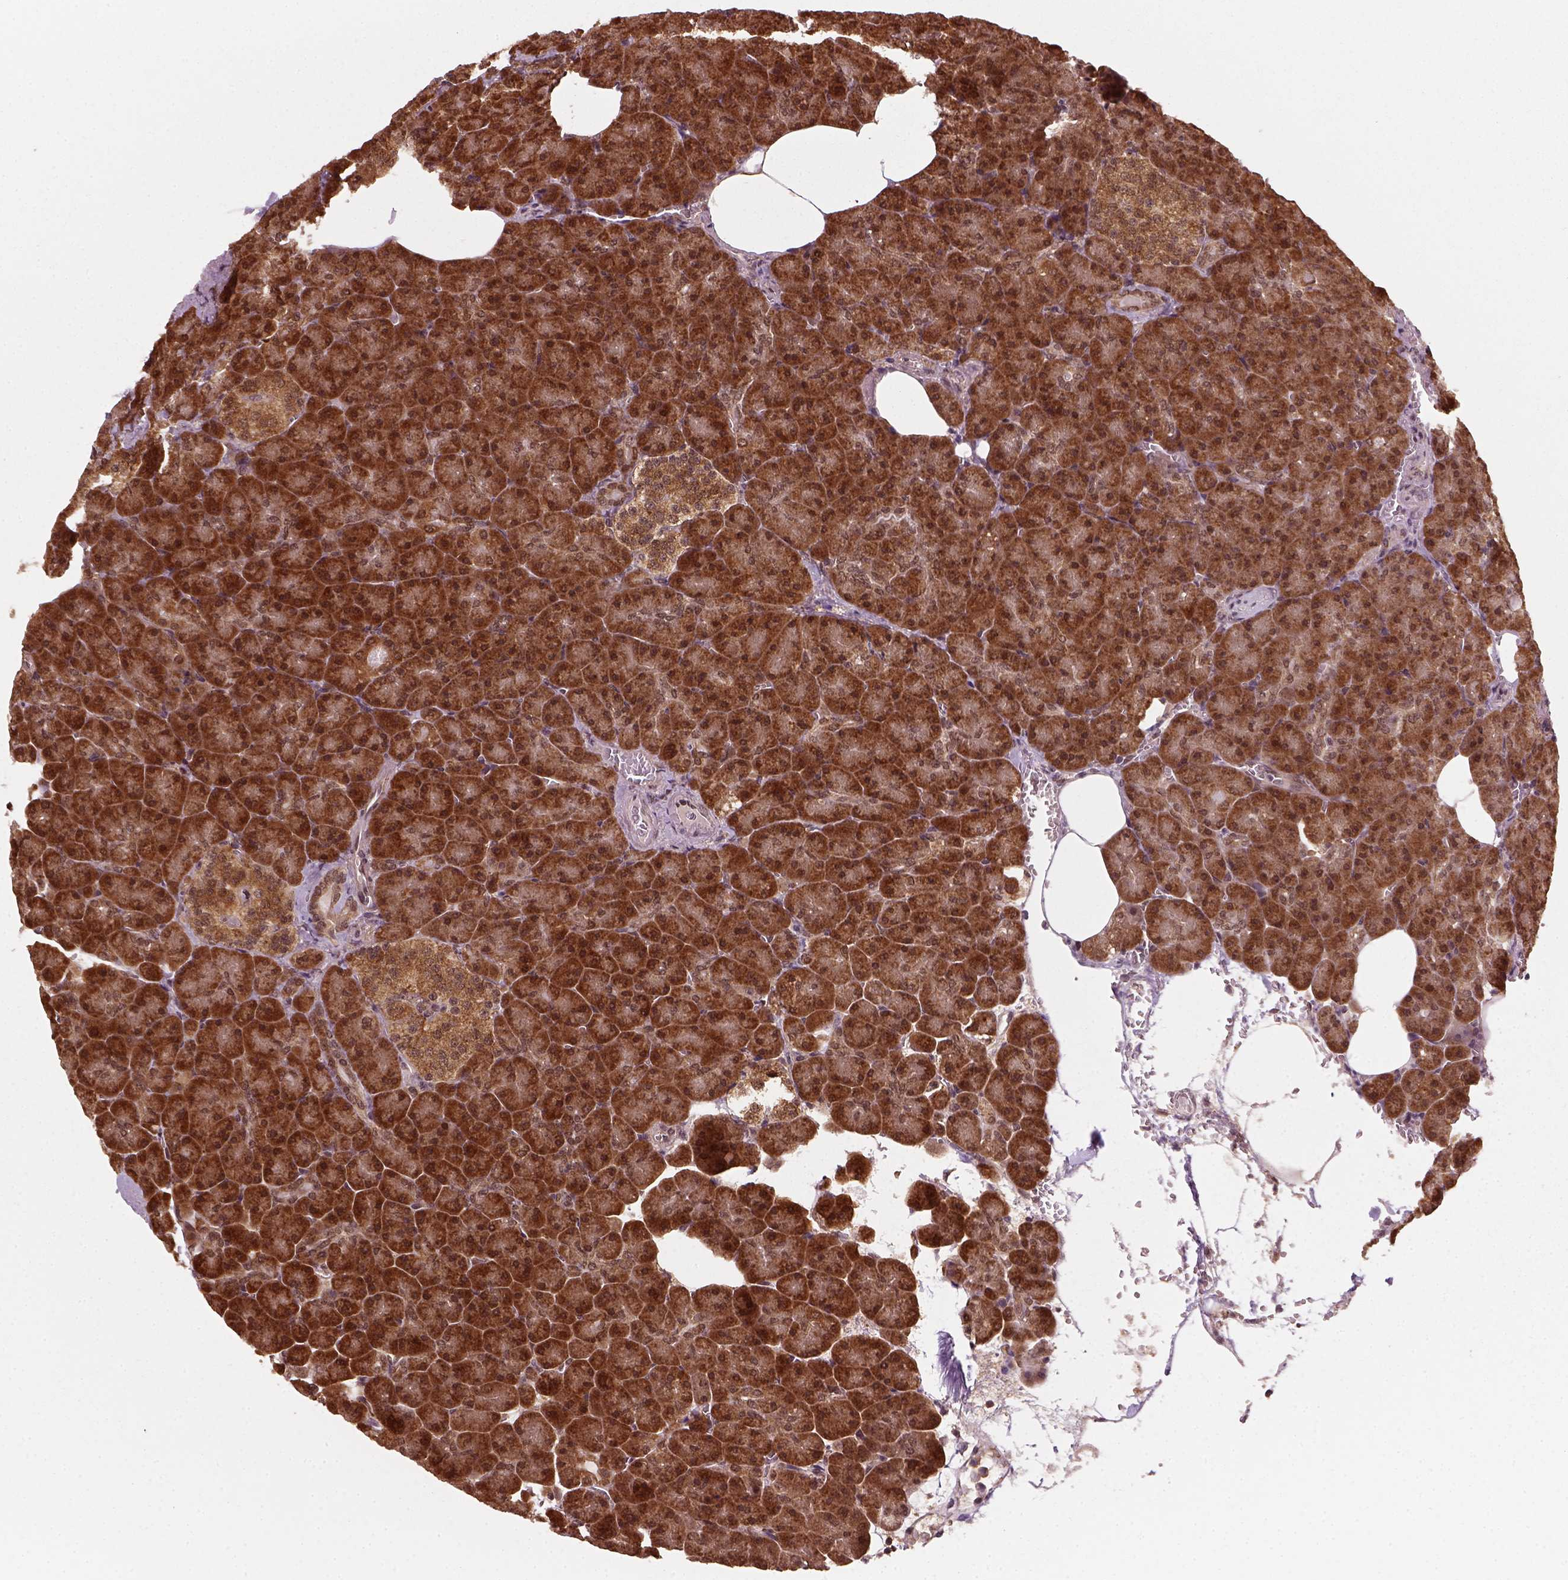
{"staining": {"intensity": "strong", "quantity": ">75%", "location": "cytoplasmic/membranous,nuclear"}, "tissue": "pancreas", "cell_type": "Exocrine glandular cells", "image_type": "normal", "snomed": [{"axis": "morphology", "description": "Normal tissue, NOS"}, {"axis": "topography", "description": "Pancreas"}], "caption": "A photomicrograph of human pancreas stained for a protein displays strong cytoplasmic/membranous,nuclear brown staining in exocrine glandular cells. The staining was performed using DAB to visualize the protein expression in brown, while the nuclei were stained in blue with hematoxylin (Magnification: 20x).", "gene": "NUDT9", "patient": {"sex": "female", "age": 74}}